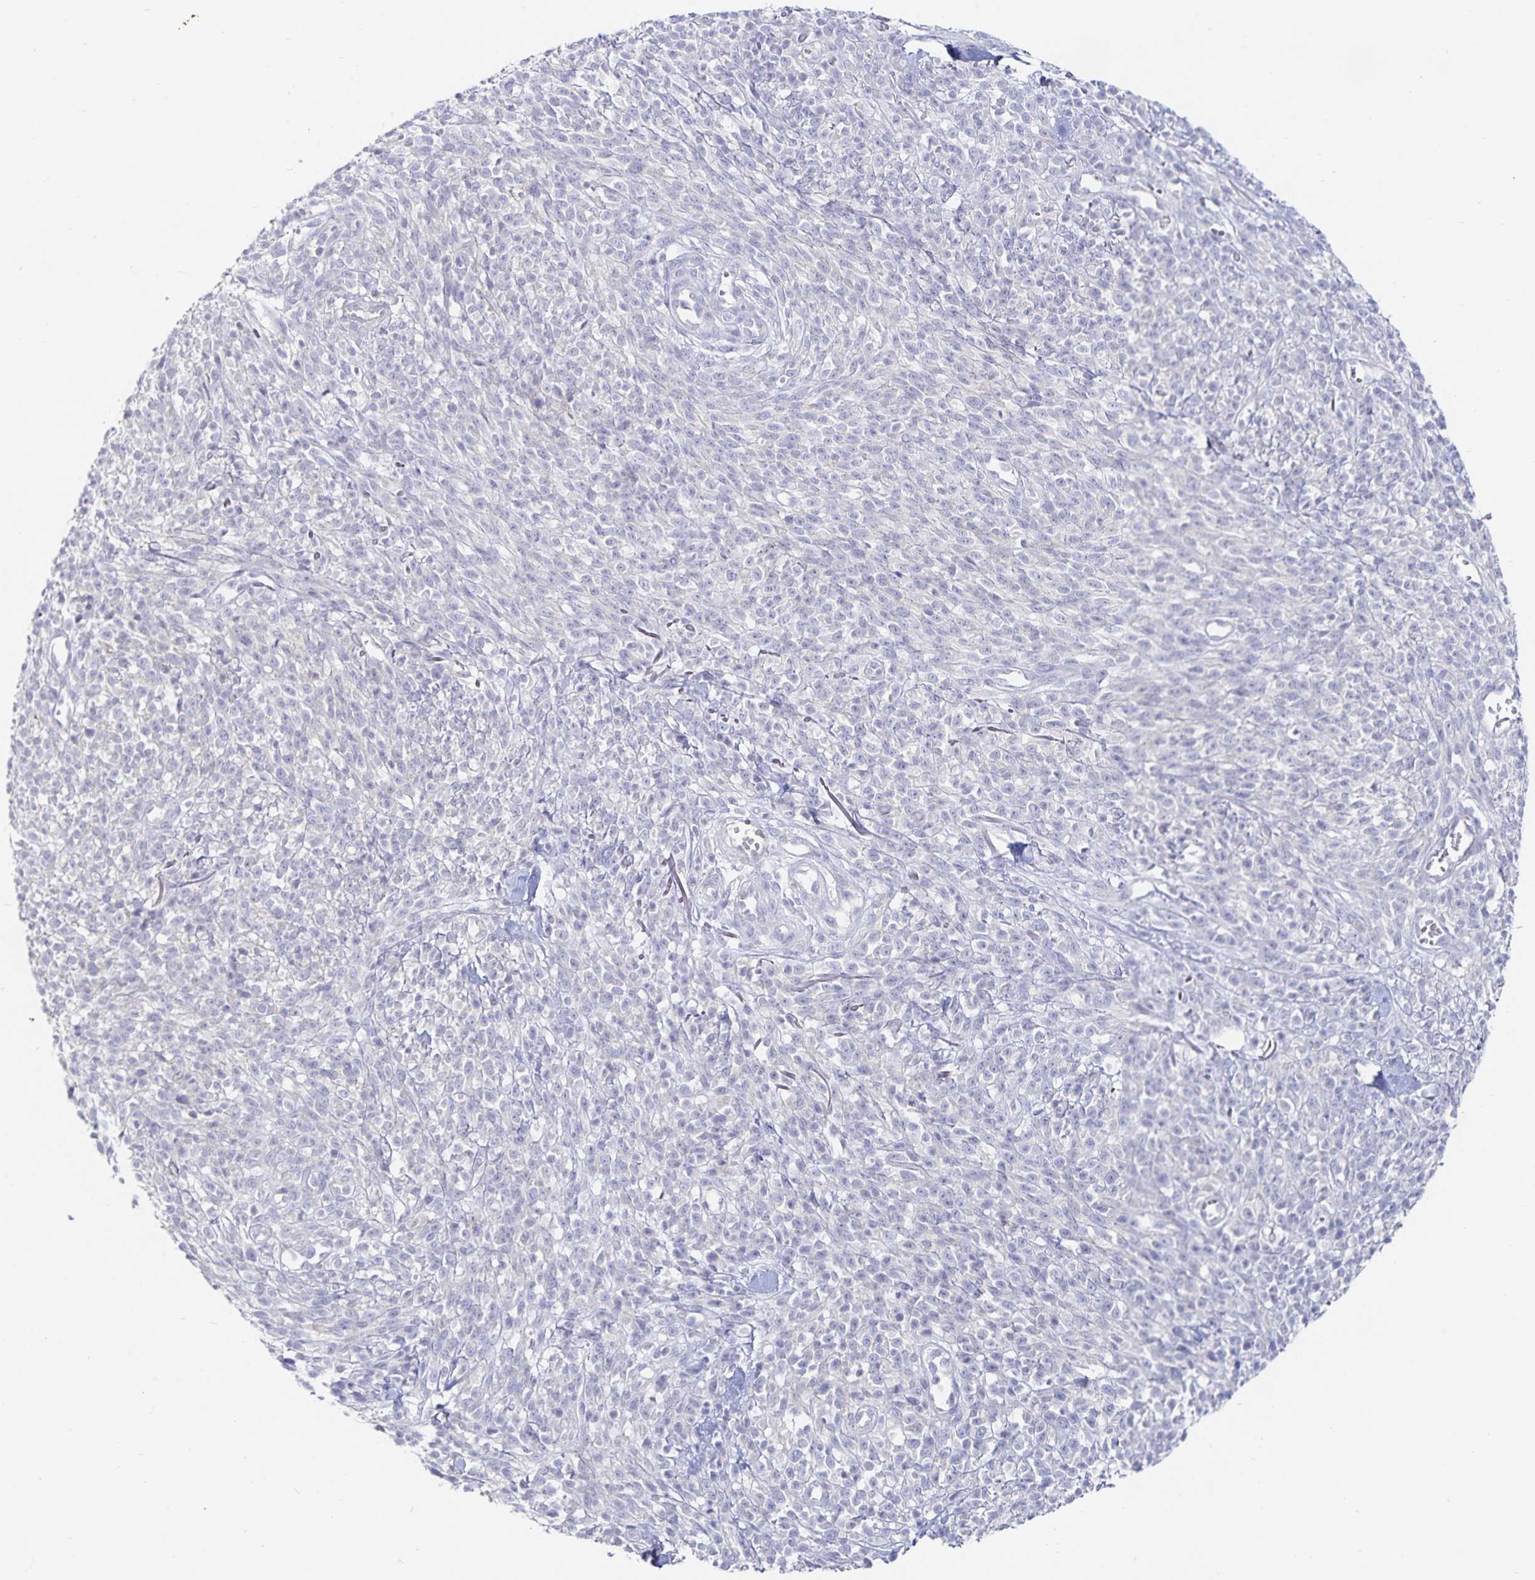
{"staining": {"intensity": "negative", "quantity": "none", "location": "none"}, "tissue": "melanoma", "cell_type": "Tumor cells", "image_type": "cancer", "snomed": [{"axis": "morphology", "description": "Malignant melanoma, NOS"}, {"axis": "topography", "description": "Skin"}, {"axis": "topography", "description": "Skin of trunk"}], "caption": "Malignant melanoma stained for a protein using IHC displays no expression tumor cells.", "gene": "SFTPA1", "patient": {"sex": "male", "age": 74}}